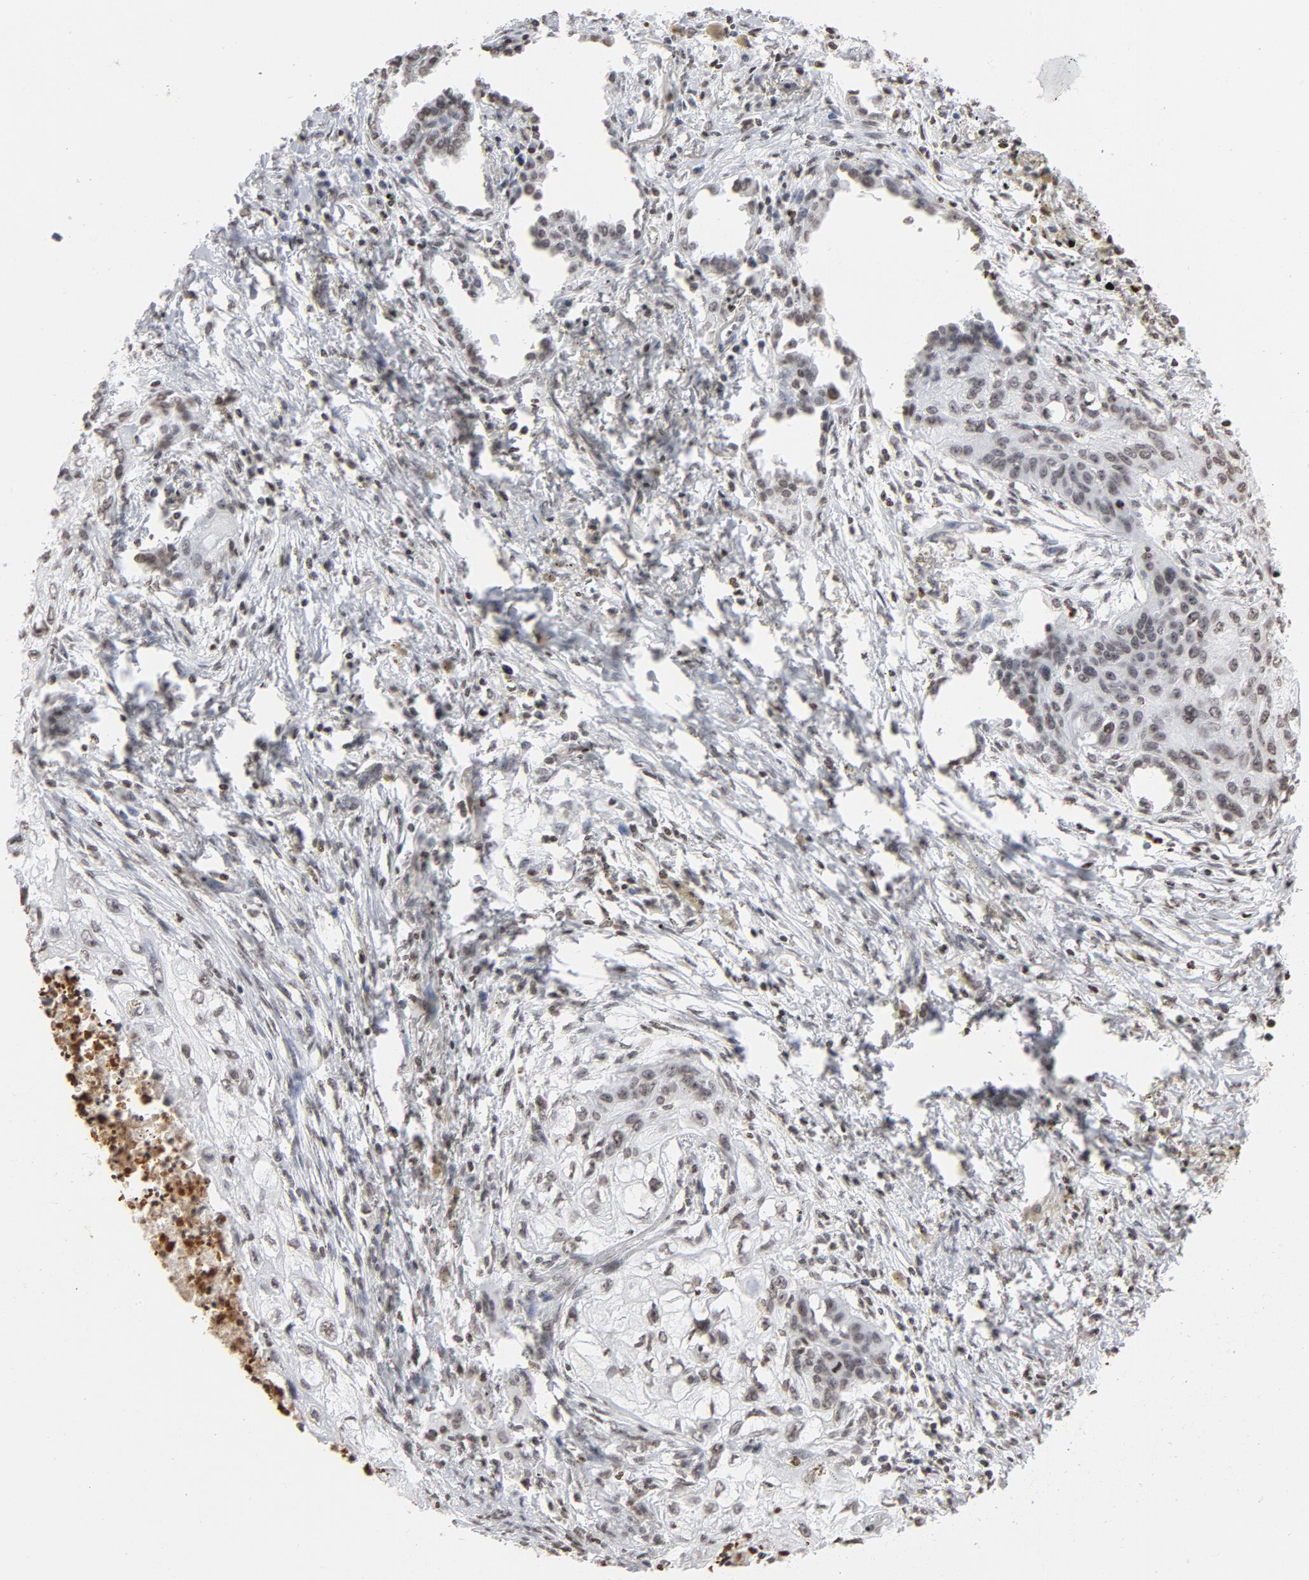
{"staining": {"intensity": "weak", "quantity": ">75%", "location": "nuclear"}, "tissue": "lung cancer", "cell_type": "Tumor cells", "image_type": "cancer", "snomed": [{"axis": "morphology", "description": "Squamous cell carcinoma, NOS"}, {"axis": "topography", "description": "Lung"}], "caption": "DAB (3,3'-diaminobenzidine) immunohistochemical staining of squamous cell carcinoma (lung) reveals weak nuclear protein positivity in about >75% of tumor cells.", "gene": "H2AC12", "patient": {"sex": "male", "age": 71}}